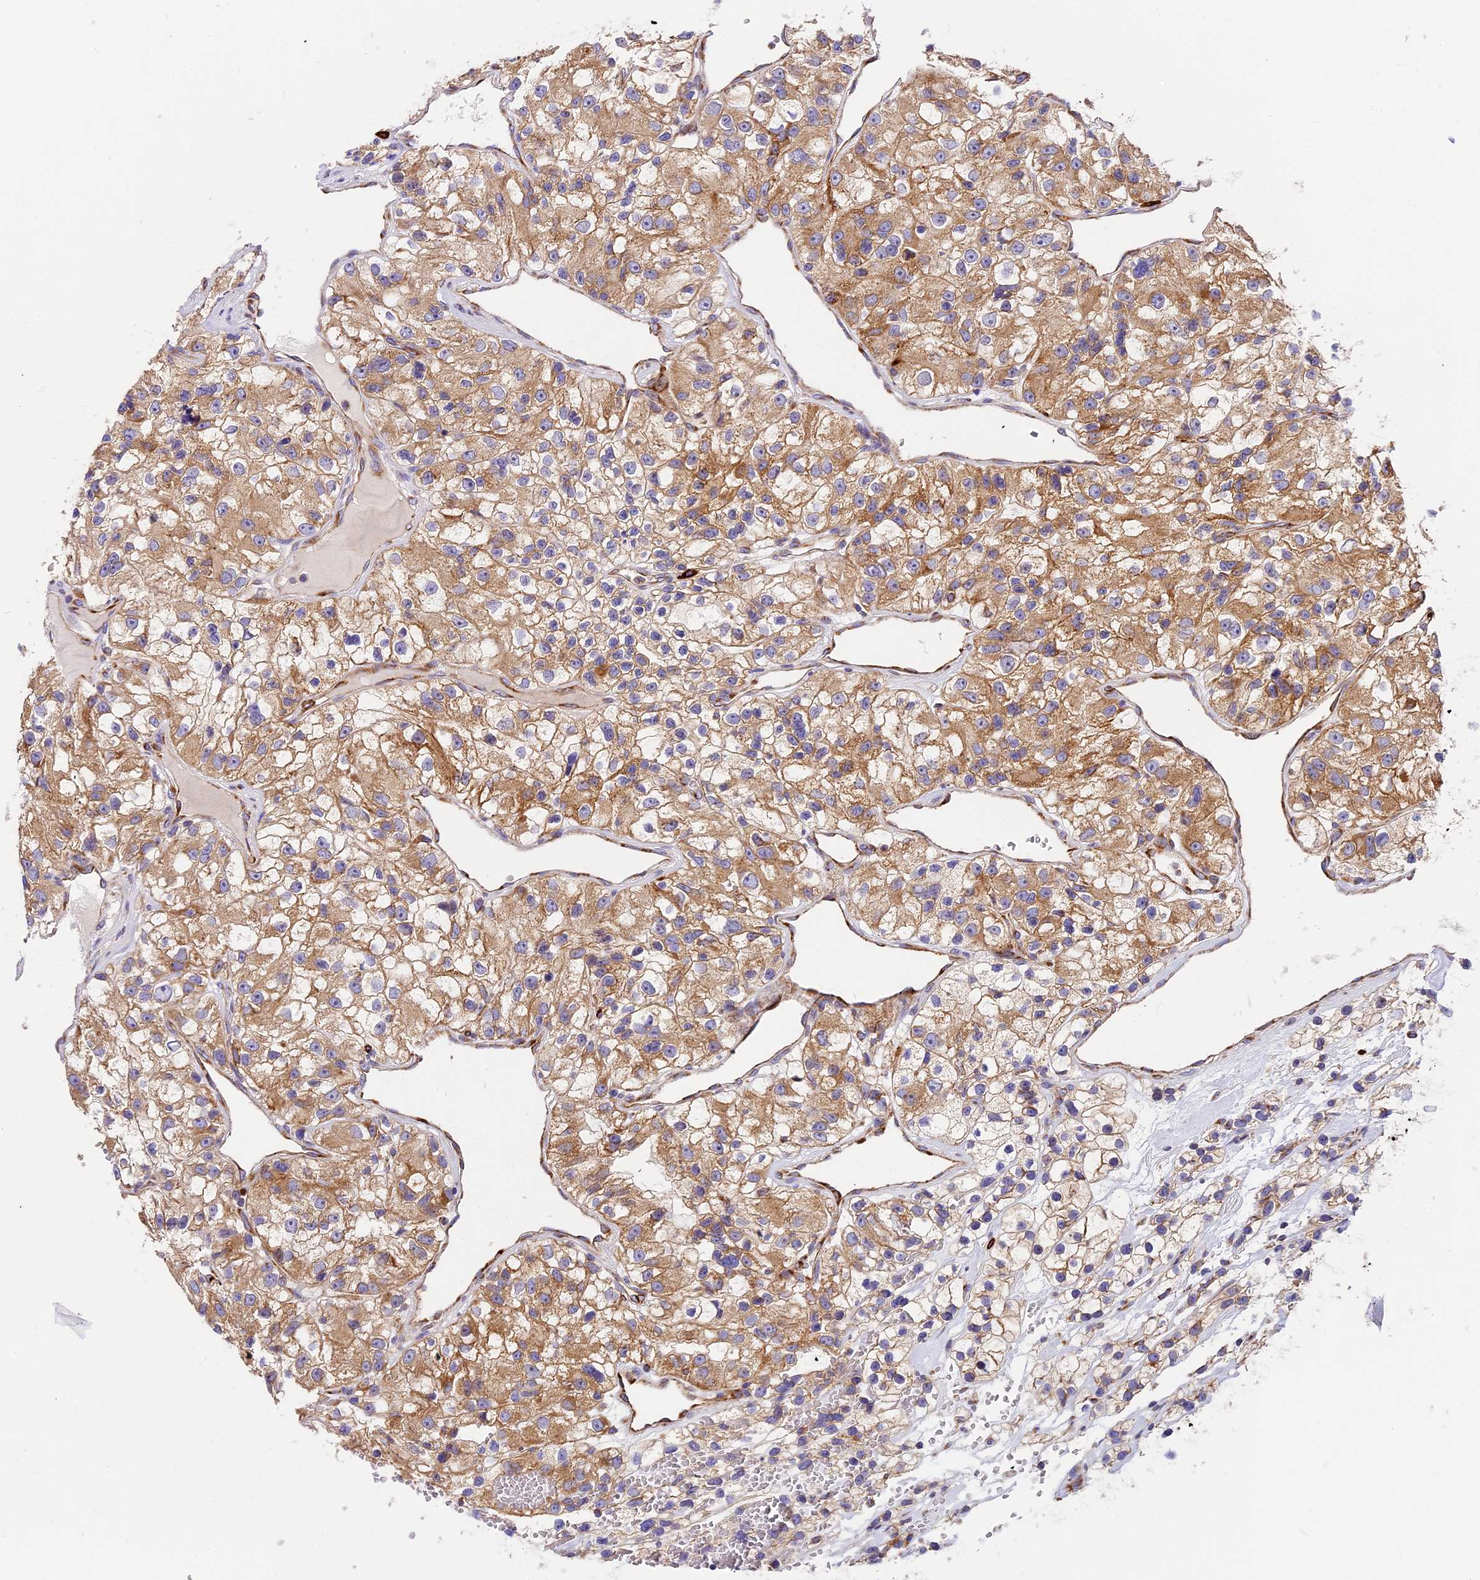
{"staining": {"intensity": "moderate", "quantity": ">75%", "location": "cytoplasmic/membranous"}, "tissue": "renal cancer", "cell_type": "Tumor cells", "image_type": "cancer", "snomed": [{"axis": "morphology", "description": "Adenocarcinoma, NOS"}, {"axis": "topography", "description": "Kidney"}], "caption": "Immunohistochemical staining of human renal adenocarcinoma exhibits medium levels of moderate cytoplasmic/membranous staining in about >75% of tumor cells.", "gene": "MRAS", "patient": {"sex": "female", "age": 57}}